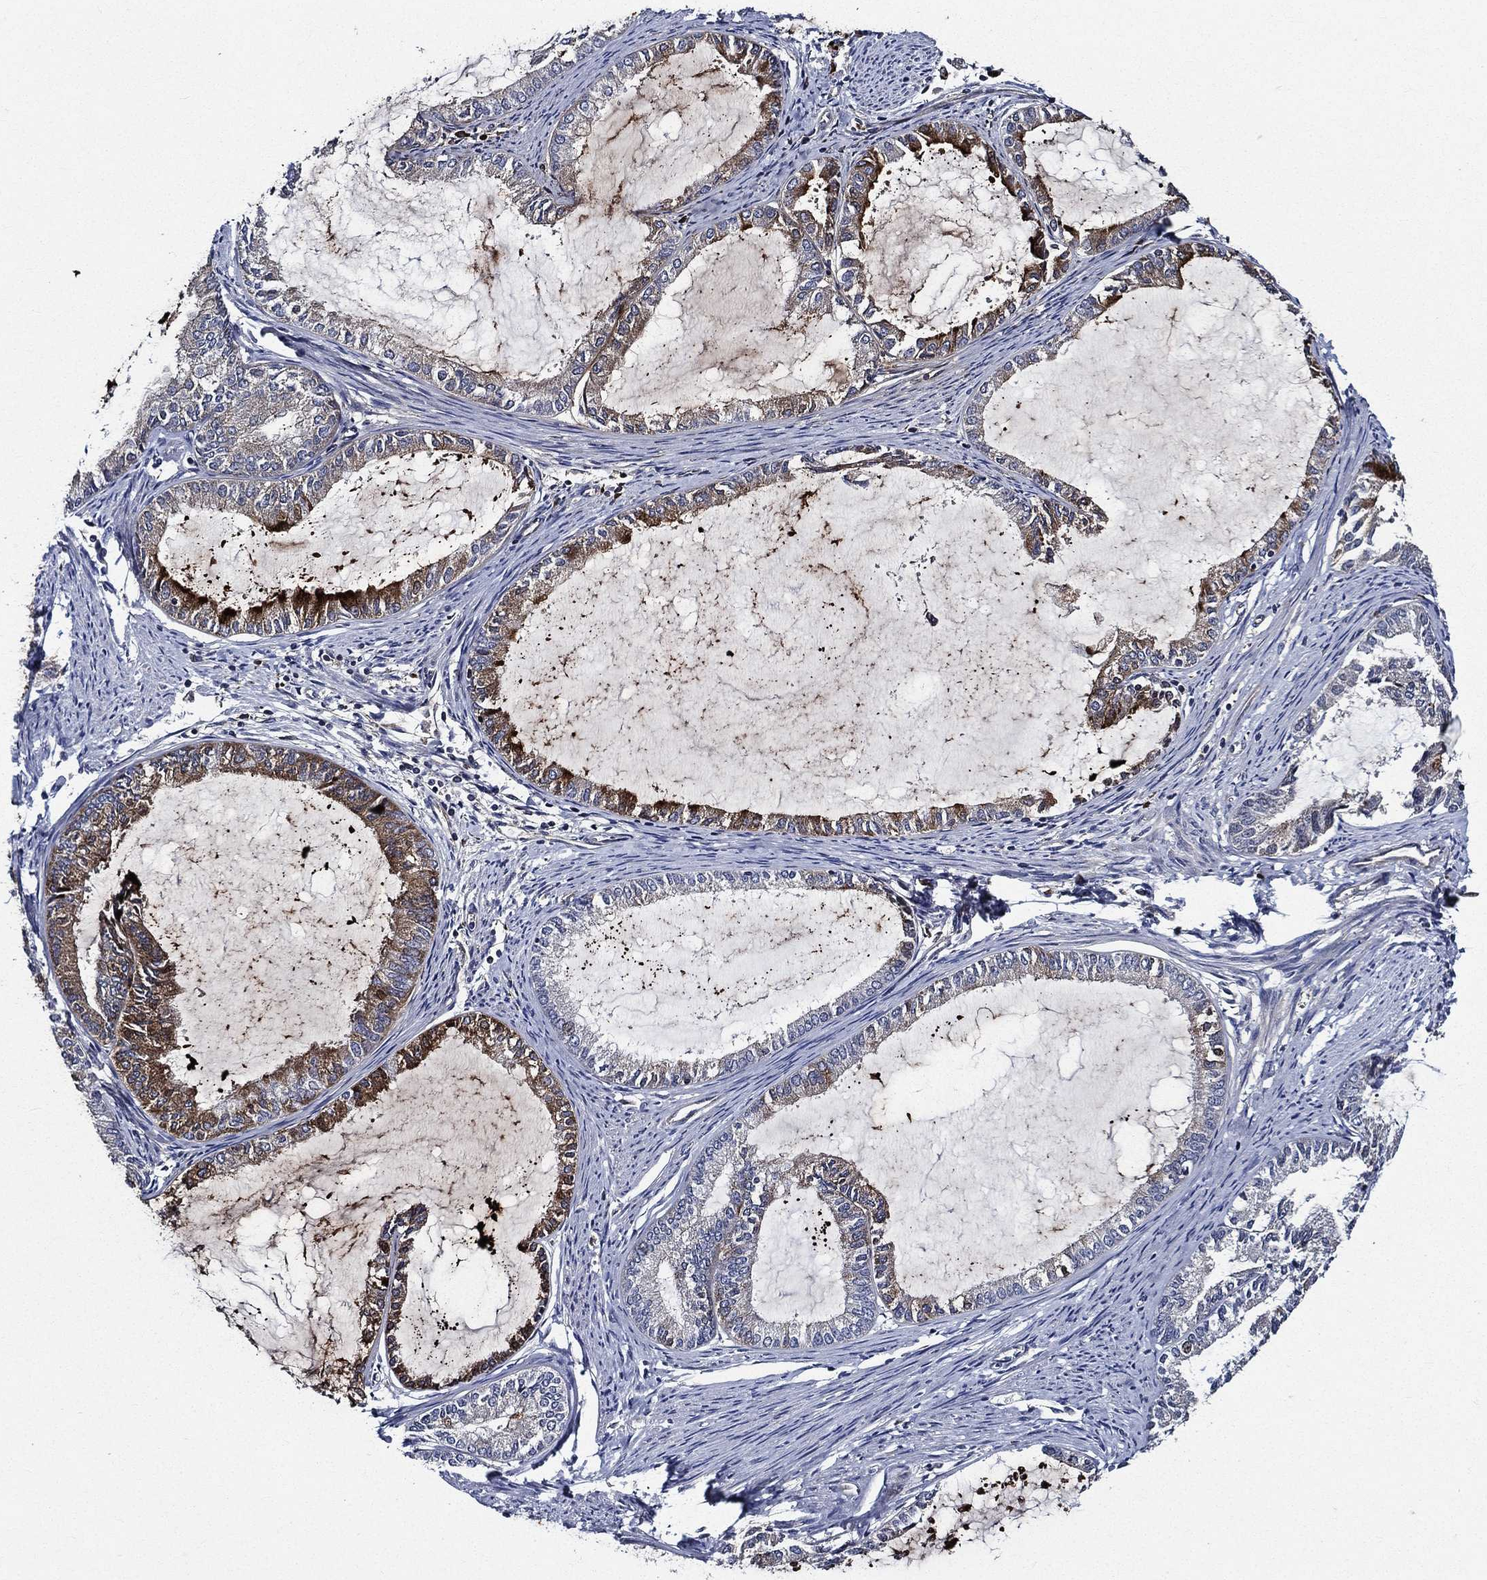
{"staining": {"intensity": "moderate", "quantity": "<25%", "location": "cytoplasmic/membranous"}, "tissue": "endometrial cancer", "cell_type": "Tumor cells", "image_type": "cancer", "snomed": [{"axis": "morphology", "description": "Adenocarcinoma, NOS"}, {"axis": "topography", "description": "Endometrium"}], "caption": "Protein staining of endometrial adenocarcinoma tissue shows moderate cytoplasmic/membranous staining in approximately <25% of tumor cells.", "gene": "KIF20B", "patient": {"sex": "female", "age": 86}}